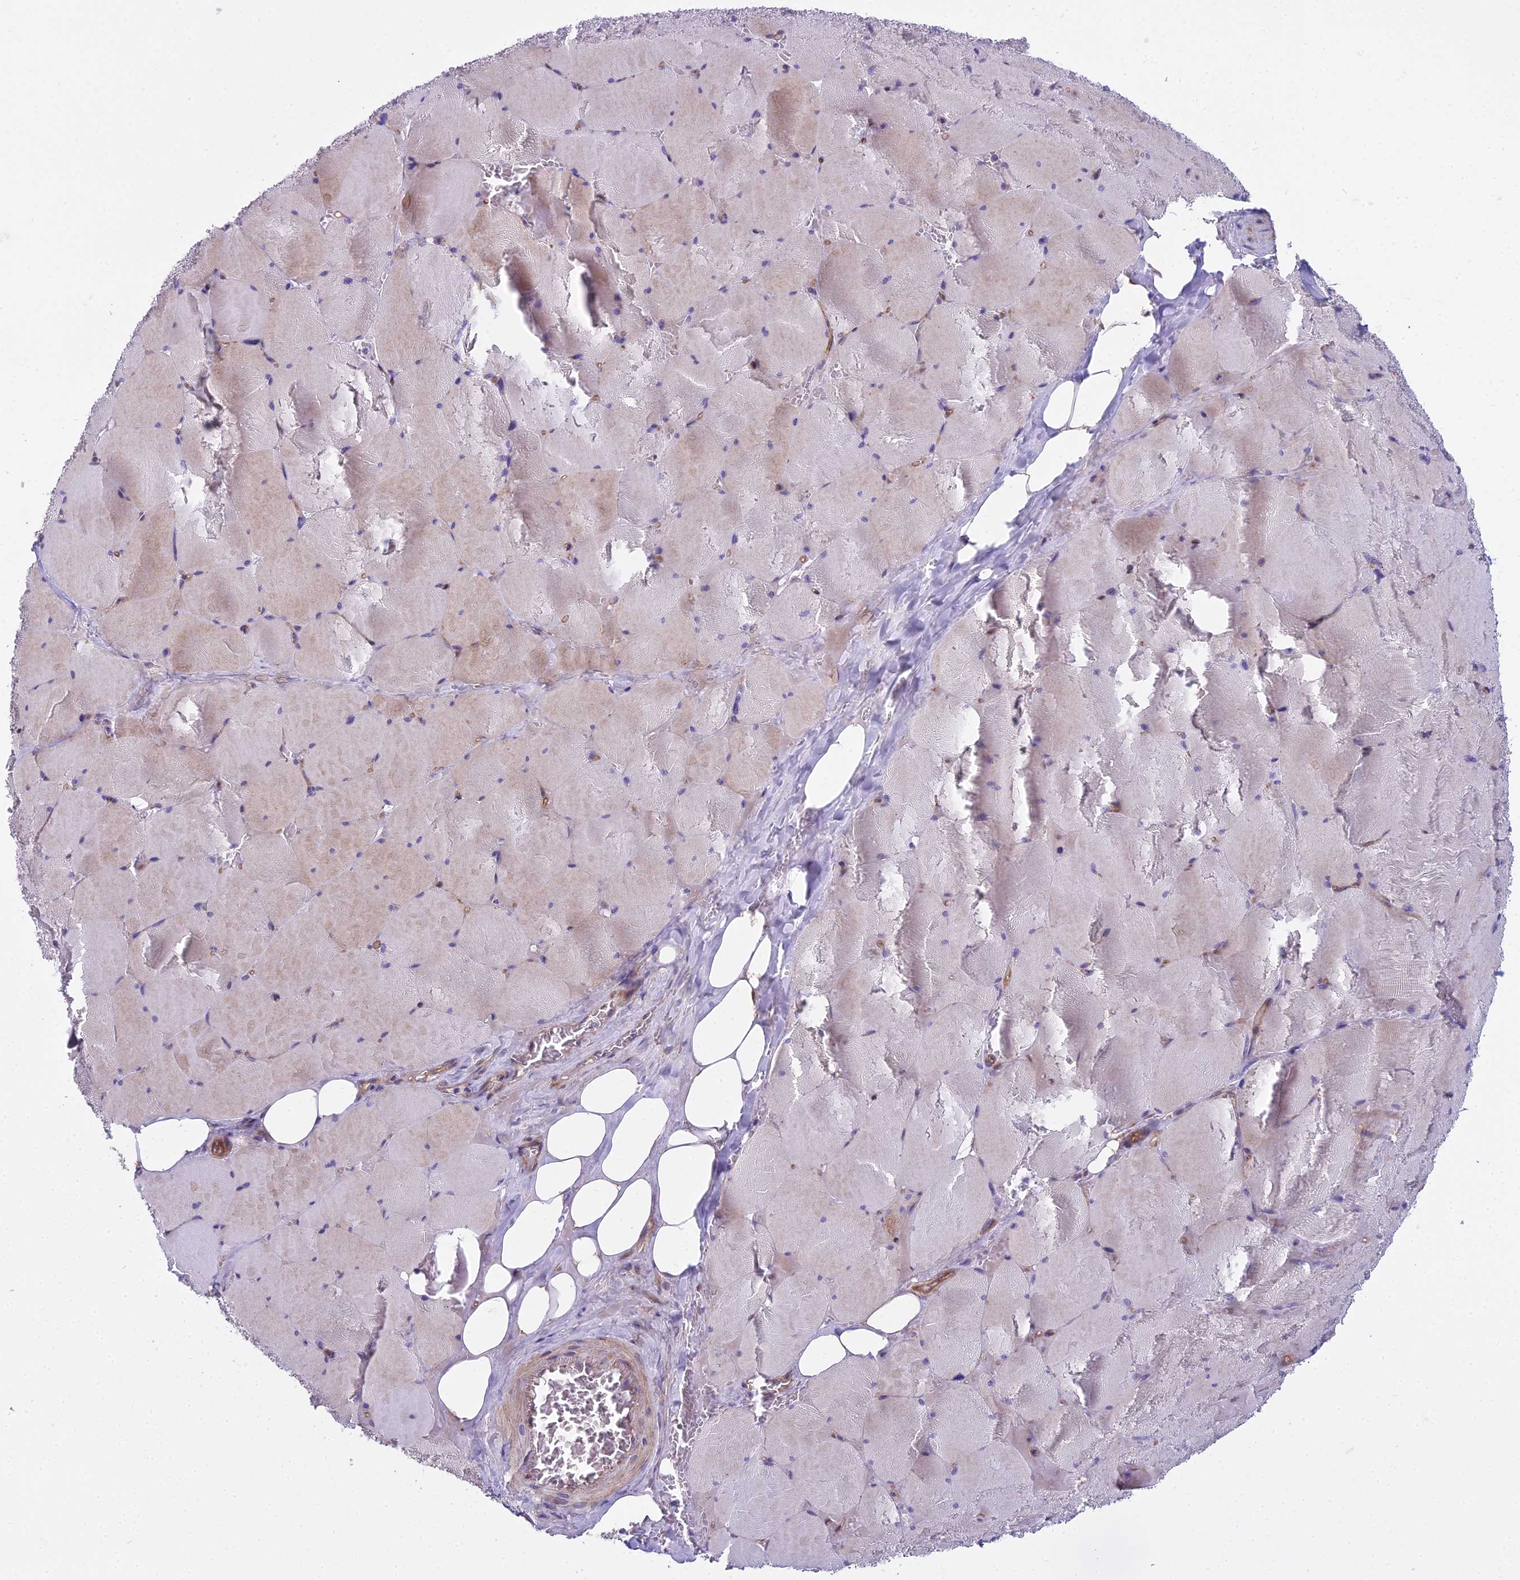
{"staining": {"intensity": "weak", "quantity": "<25%", "location": "cytoplasmic/membranous"}, "tissue": "skeletal muscle", "cell_type": "Myocytes", "image_type": "normal", "snomed": [{"axis": "morphology", "description": "Normal tissue, NOS"}, {"axis": "topography", "description": "Skeletal muscle"}, {"axis": "topography", "description": "Head-Neck"}], "caption": "A high-resolution photomicrograph shows immunohistochemistry staining of normal skeletal muscle, which exhibits no significant staining in myocytes. The staining is performed using DAB brown chromogen with nuclei counter-stained in using hematoxylin.", "gene": "DUS2", "patient": {"sex": "male", "age": 66}}